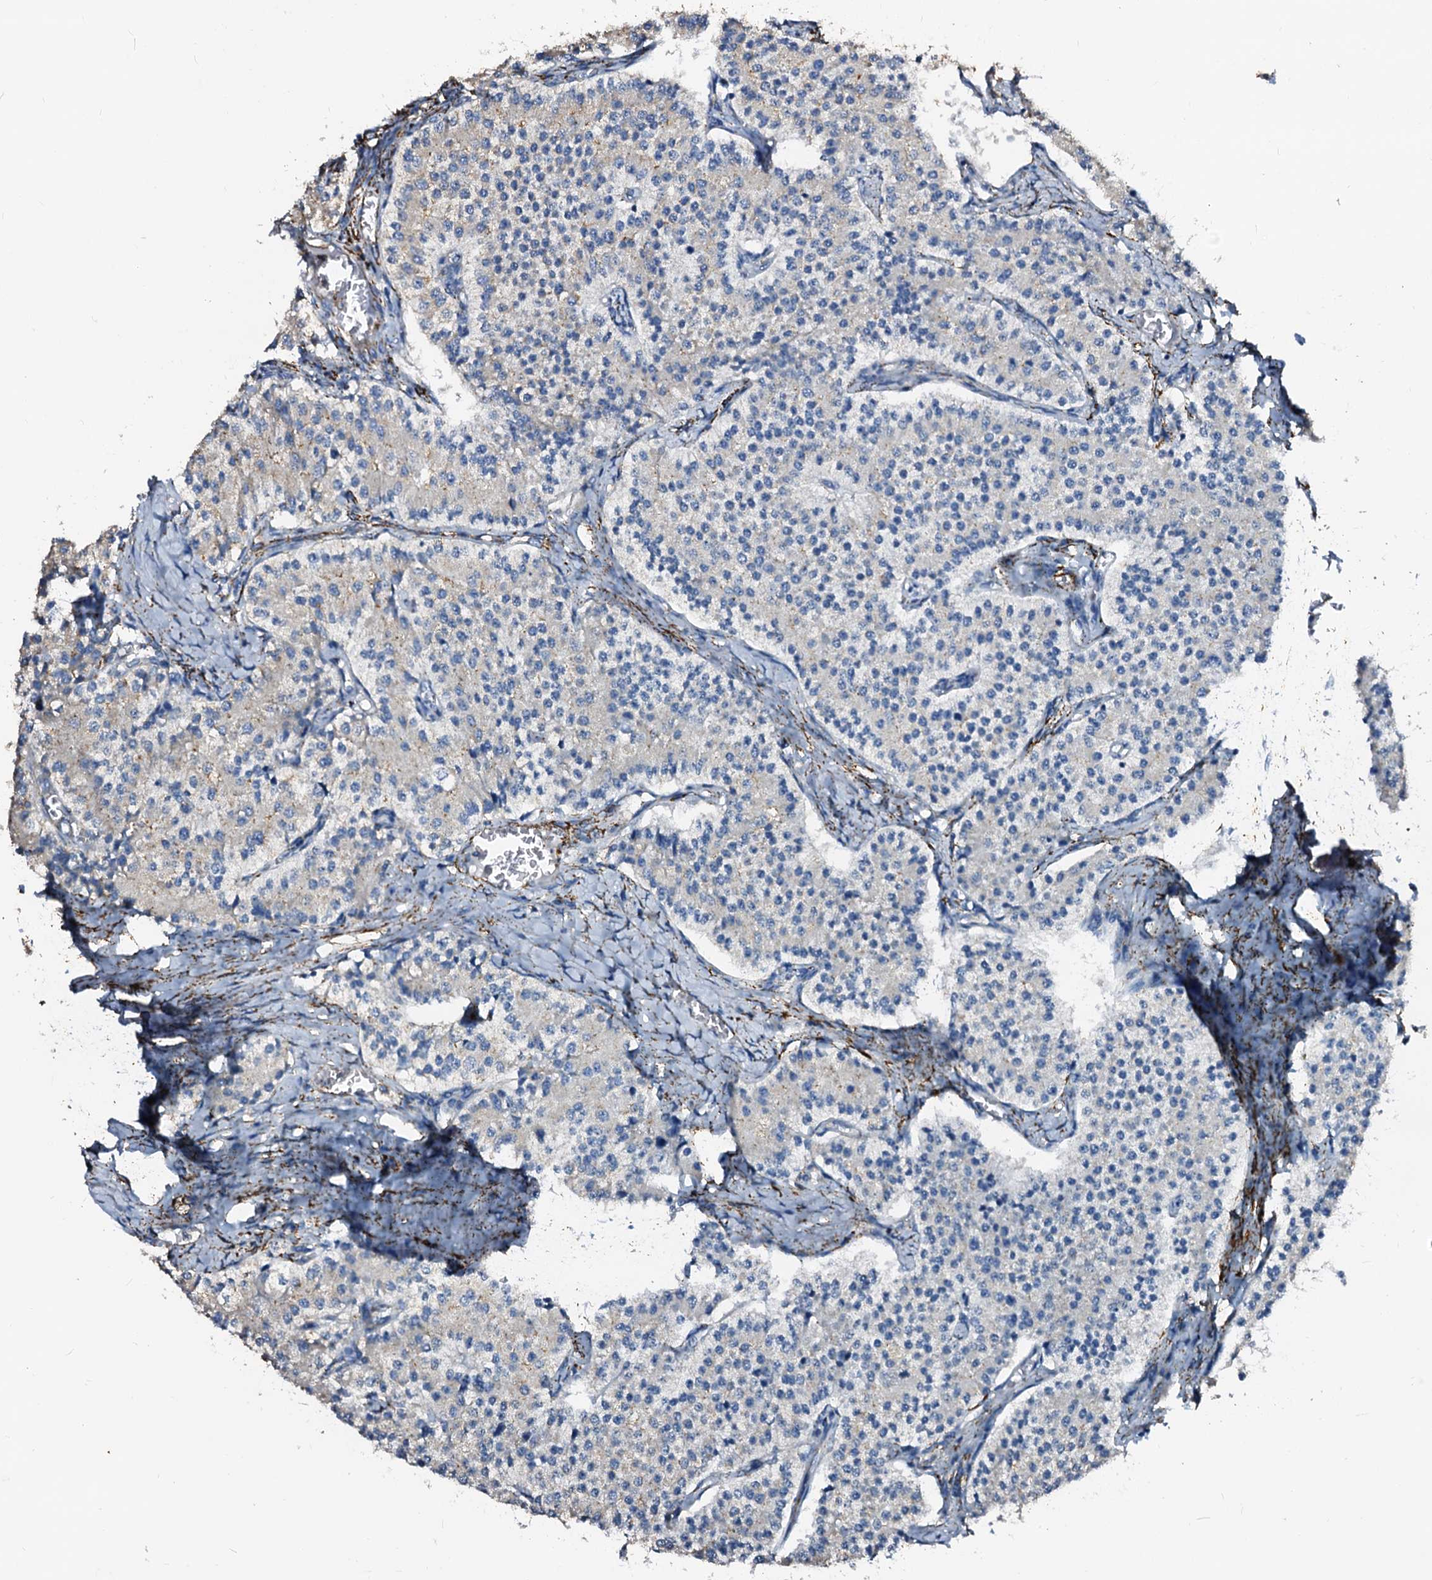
{"staining": {"intensity": "negative", "quantity": "none", "location": "none"}, "tissue": "carcinoid", "cell_type": "Tumor cells", "image_type": "cancer", "snomed": [{"axis": "morphology", "description": "Carcinoid, malignant, NOS"}, {"axis": "topography", "description": "Colon"}], "caption": "A photomicrograph of human malignant carcinoid is negative for staining in tumor cells.", "gene": "MAOB", "patient": {"sex": "female", "age": 52}}